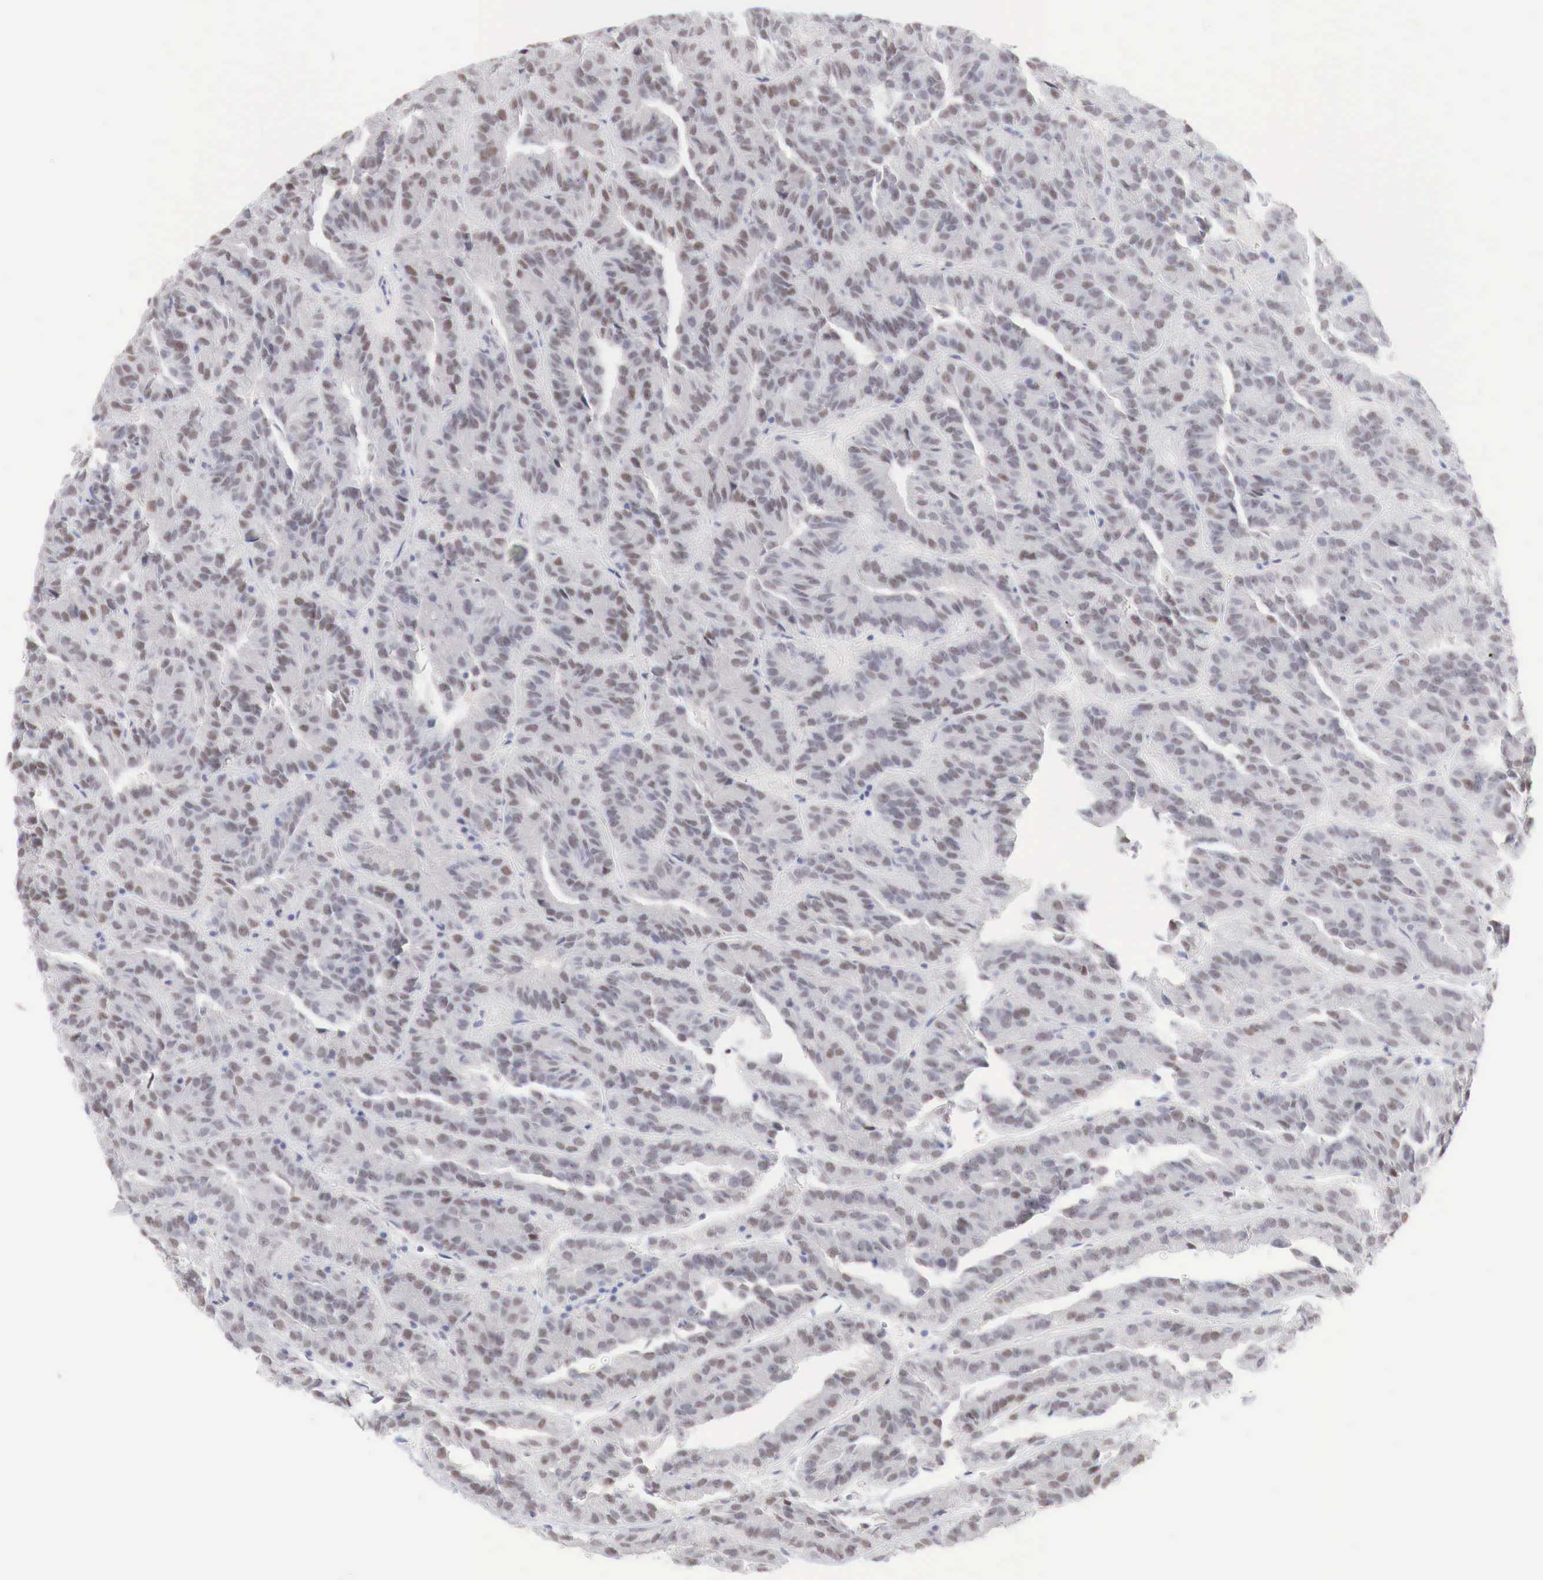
{"staining": {"intensity": "moderate", "quantity": ">75%", "location": "nuclear"}, "tissue": "renal cancer", "cell_type": "Tumor cells", "image_type": "cancer", "snomed": [{"axis": "morphology", "description": "Adenocarcinoma, NOS"}, {"axis": "topography", "description": "Kidney"}], "caption": "Immunohistochemical staining of renal cancer (adenocarcinoma) demonstrates moderate nuclear protein staining in about >75% of tumor cells.", "gene": "FOXP2", "patient": {"sex": "male", "age": 46}}